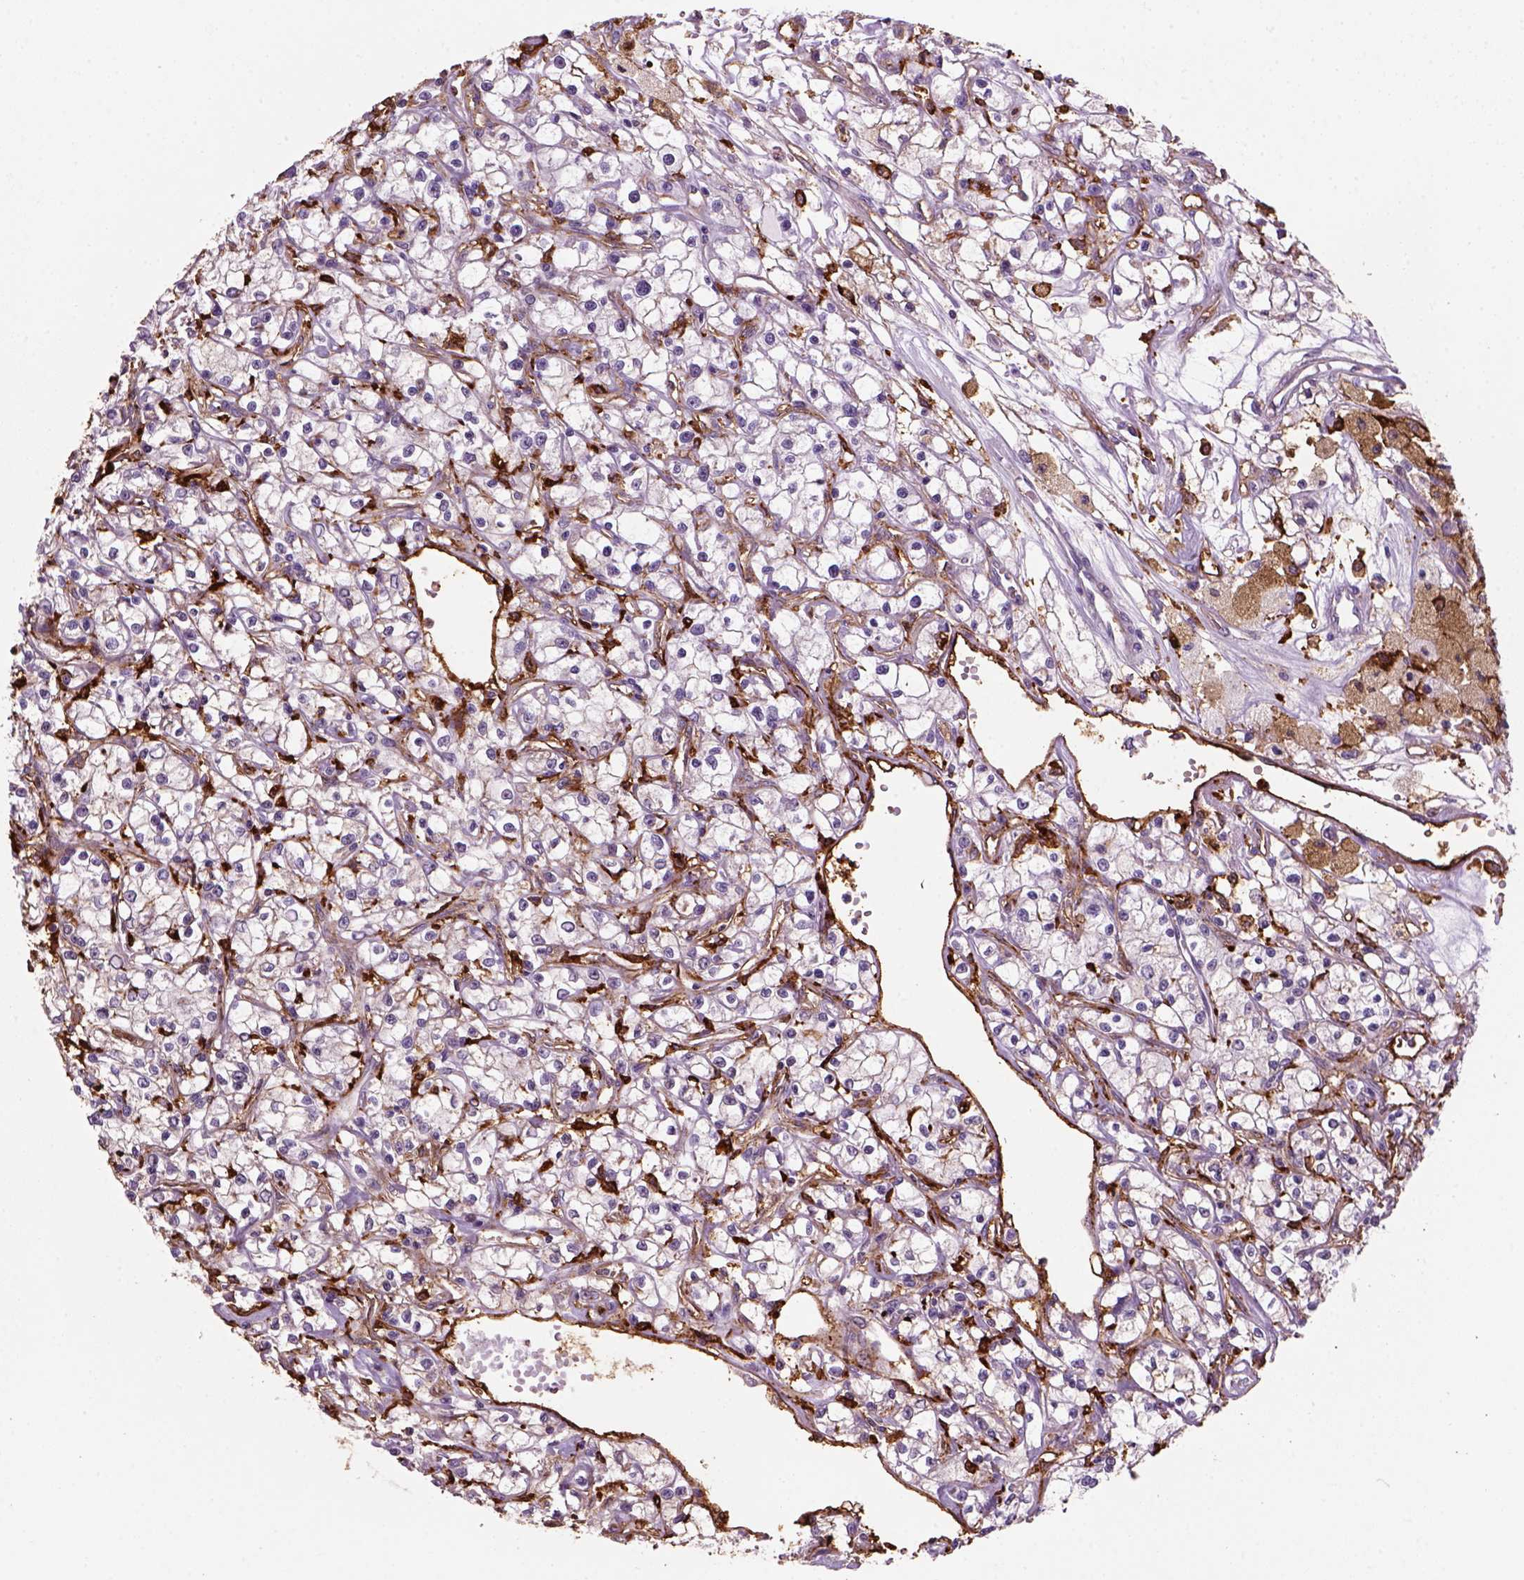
{"staining": {"intensity": "weak", "quantity": "25%-75%", "location": "cytoplasmic/membranous"}, "tissue": "renal cancer", "cell_type": "Tumor cells", "image_type": "cancer", "snomed": [{"axis": "morphology", "description": "Adenocarcinoma, NOS"}, {"axis": "topography", "description": "Kidney"}], "caption": "High-power microscopy captured an immunohistochemistry (IHC) histopathology image of renal cancer (adenocarcinoma), revealing weak cytoplasmic/membranous staining in approximately 25%-75% of tumor cells.", "gene": "MARCKS", "patient": {"sex": "female", "age": 59}}